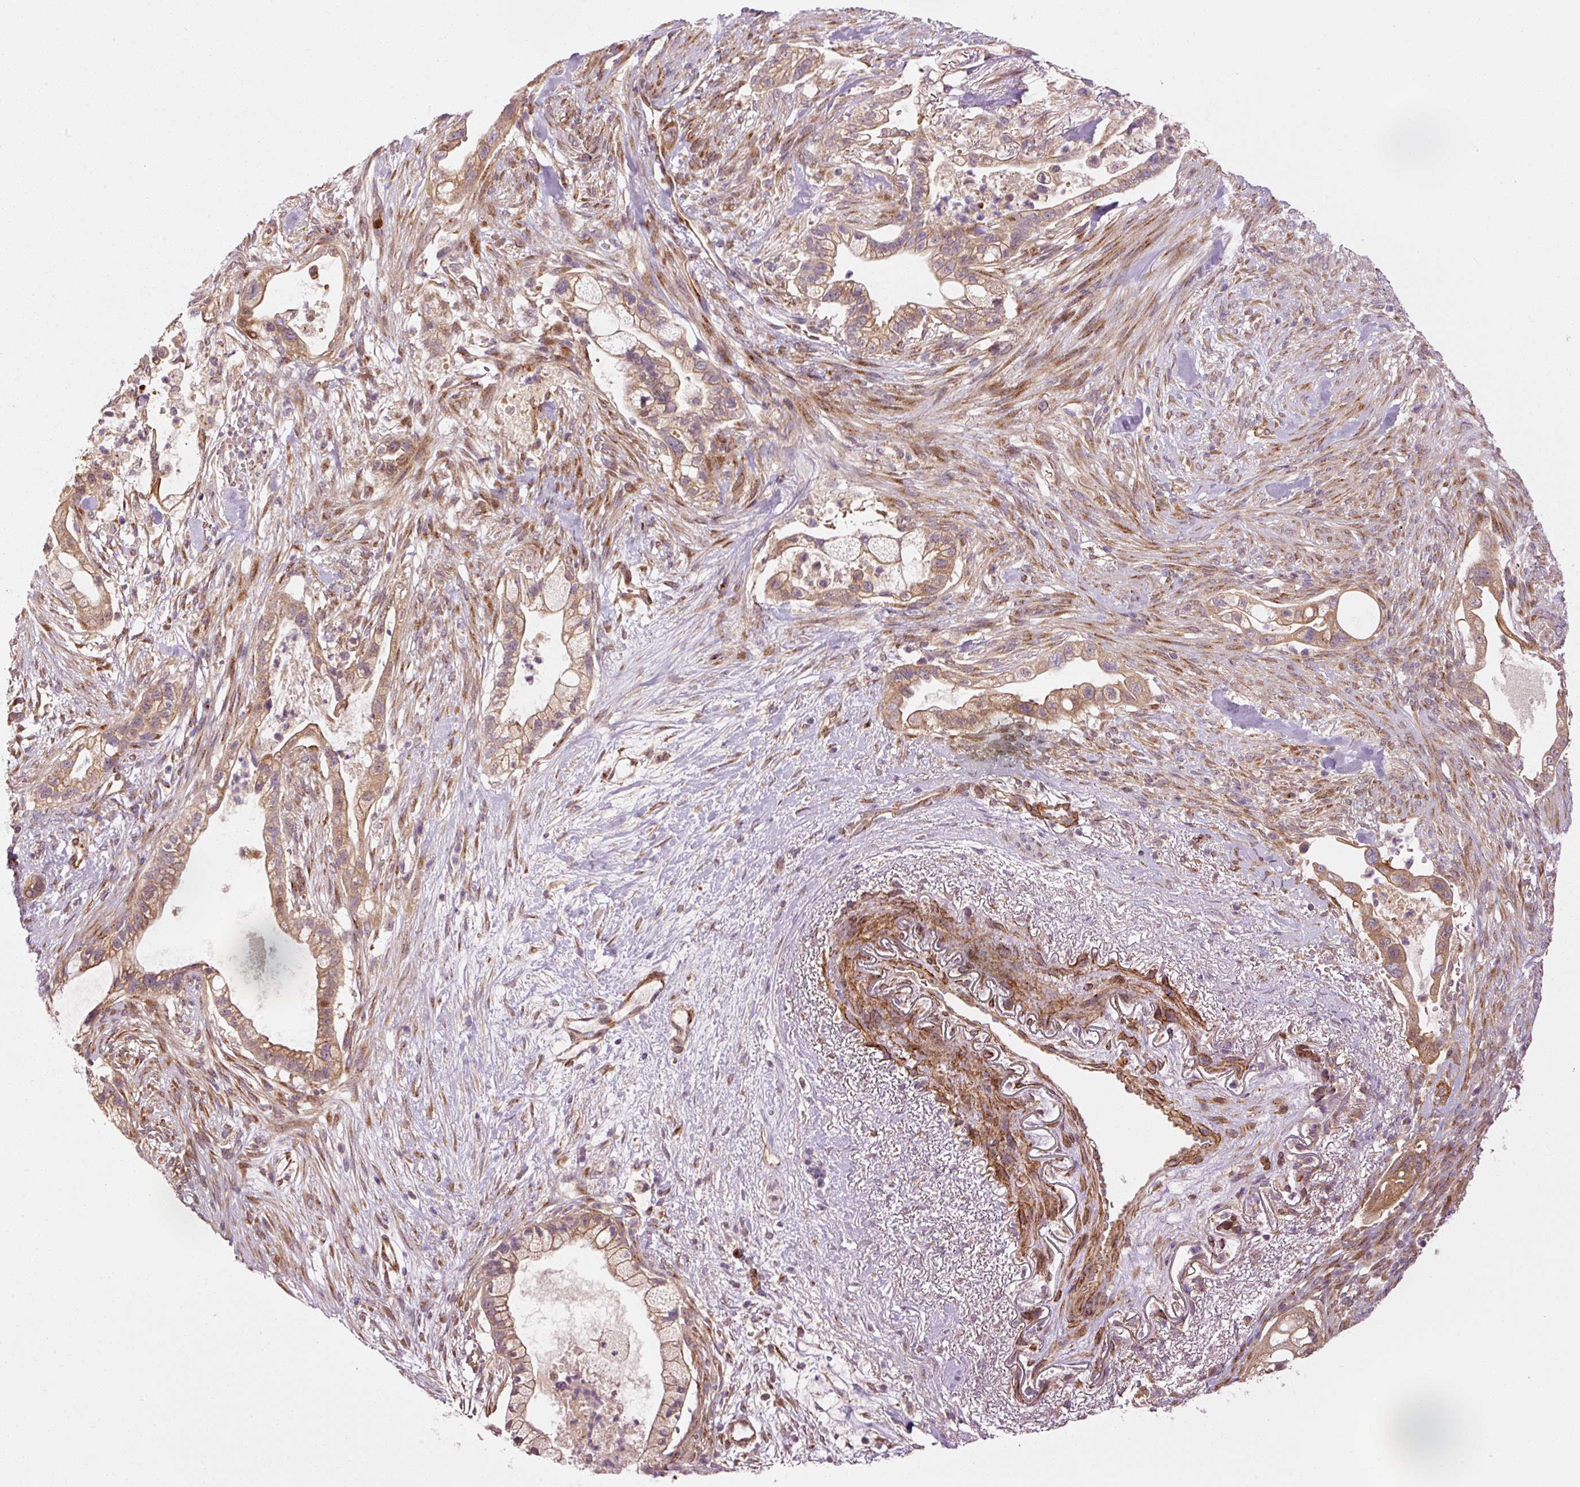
{"staining": {"intensity": "moderate", "quantity": ">75%", "location": "cytoplasmic/membranous"}, "tissue": "pancreatic cancer", "cell_type": "Tumor cells", "image_type": "cancer", "snomed": [{"axis": "morphology", "description": "Adenocarcinoma, NOS"}, {"axis": "topography", "description": "Pancreas"}], "caption": "High-power microscopy captured an IHC histopathology image of adenocarcinoma (pancreatic), revealing moderate cytoplasmic/membranous positivity in approximately >75% of tumor cells.", "gene": "PPP1R14B", "patient": {"sex": "male", "age": 44}}